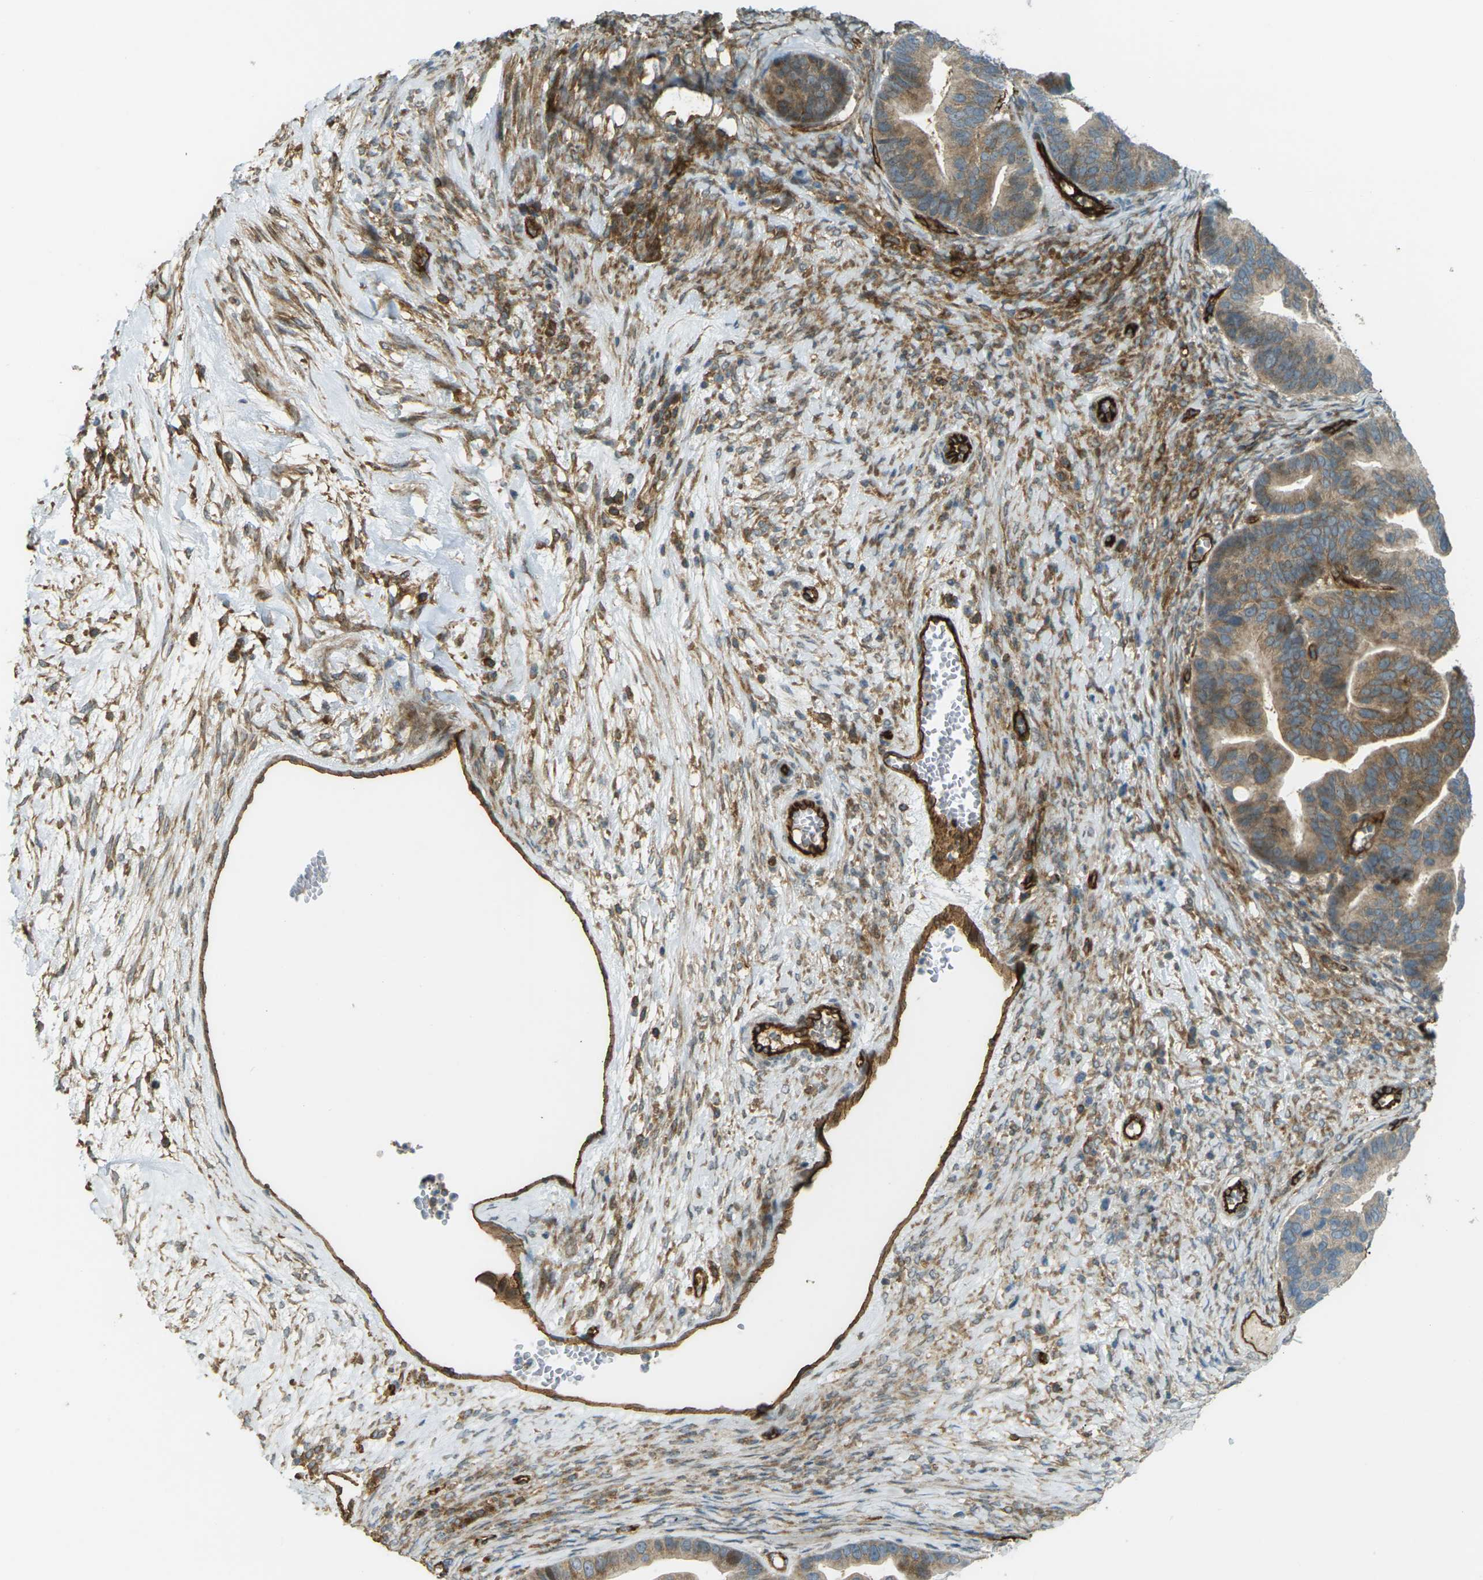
{"staining": {"intensity": "moderate", "quantity": ">75%", "location": "cytoplasmic/membranous"}, "tissue": "ovarian cancer", "cell_type": "Tumor cells", "image_type": "cancer", "snomed": [{"axis": "morphology", "description": "Cystadenocarcinoma, serous, NOS"}, {"axis": "topography", "description": "Ovary"}], "caption": "A high-resolution histopathology image shows IHC staining of ovarian cancer (serous cystadenocarcinoma), which shows moderate cytoplasmic/membranous expression in about >75% of tumor cells.", "gene": "S1PR1", "patient": {"sex": "female", "age": 56}}